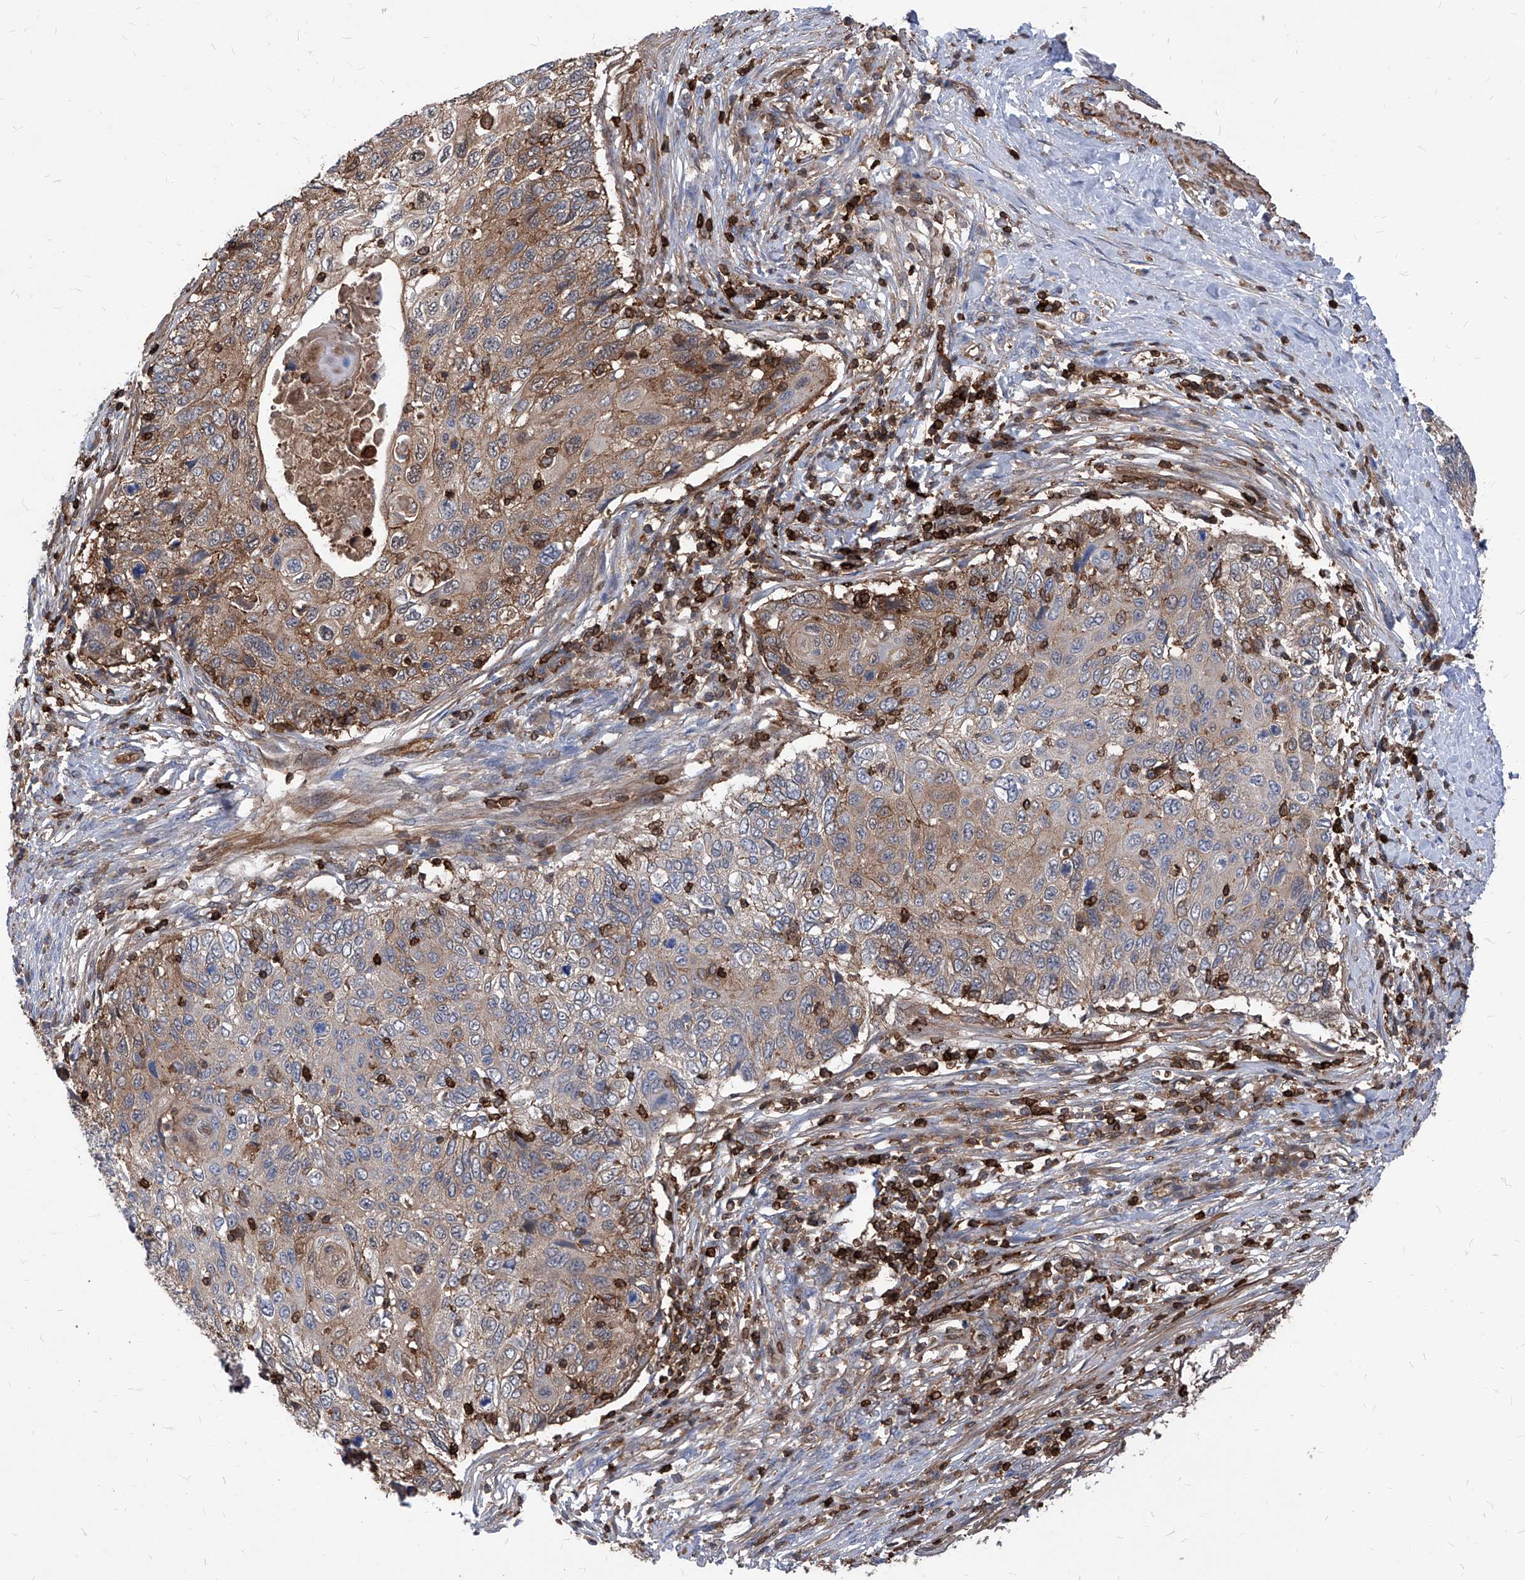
{"staining": {"intensity": "moderate", "quantity": "25%-75%", "location": "cytoplasmic/membranous"}, "tissue": "cervical cancer", "cell_type": "Tumor cells", "image_type": "cancer", "snomed": [{"axis": "morphology", "description": "Squamous cell carcinoma, NOS"}, {"axis": "topography", "description": "Cervix"}], "caption": "Immunohistochemical staining of cervical squamous cell carcinoma shows medium levels of moderate cytoplasmic/membranous expression in approximately 25%-75% of tumor cells. (DAB IHC with brightfield microscopy, high magnification).", "gene": "ABRACL", "patient": {"sex": "female", "age": 70}}